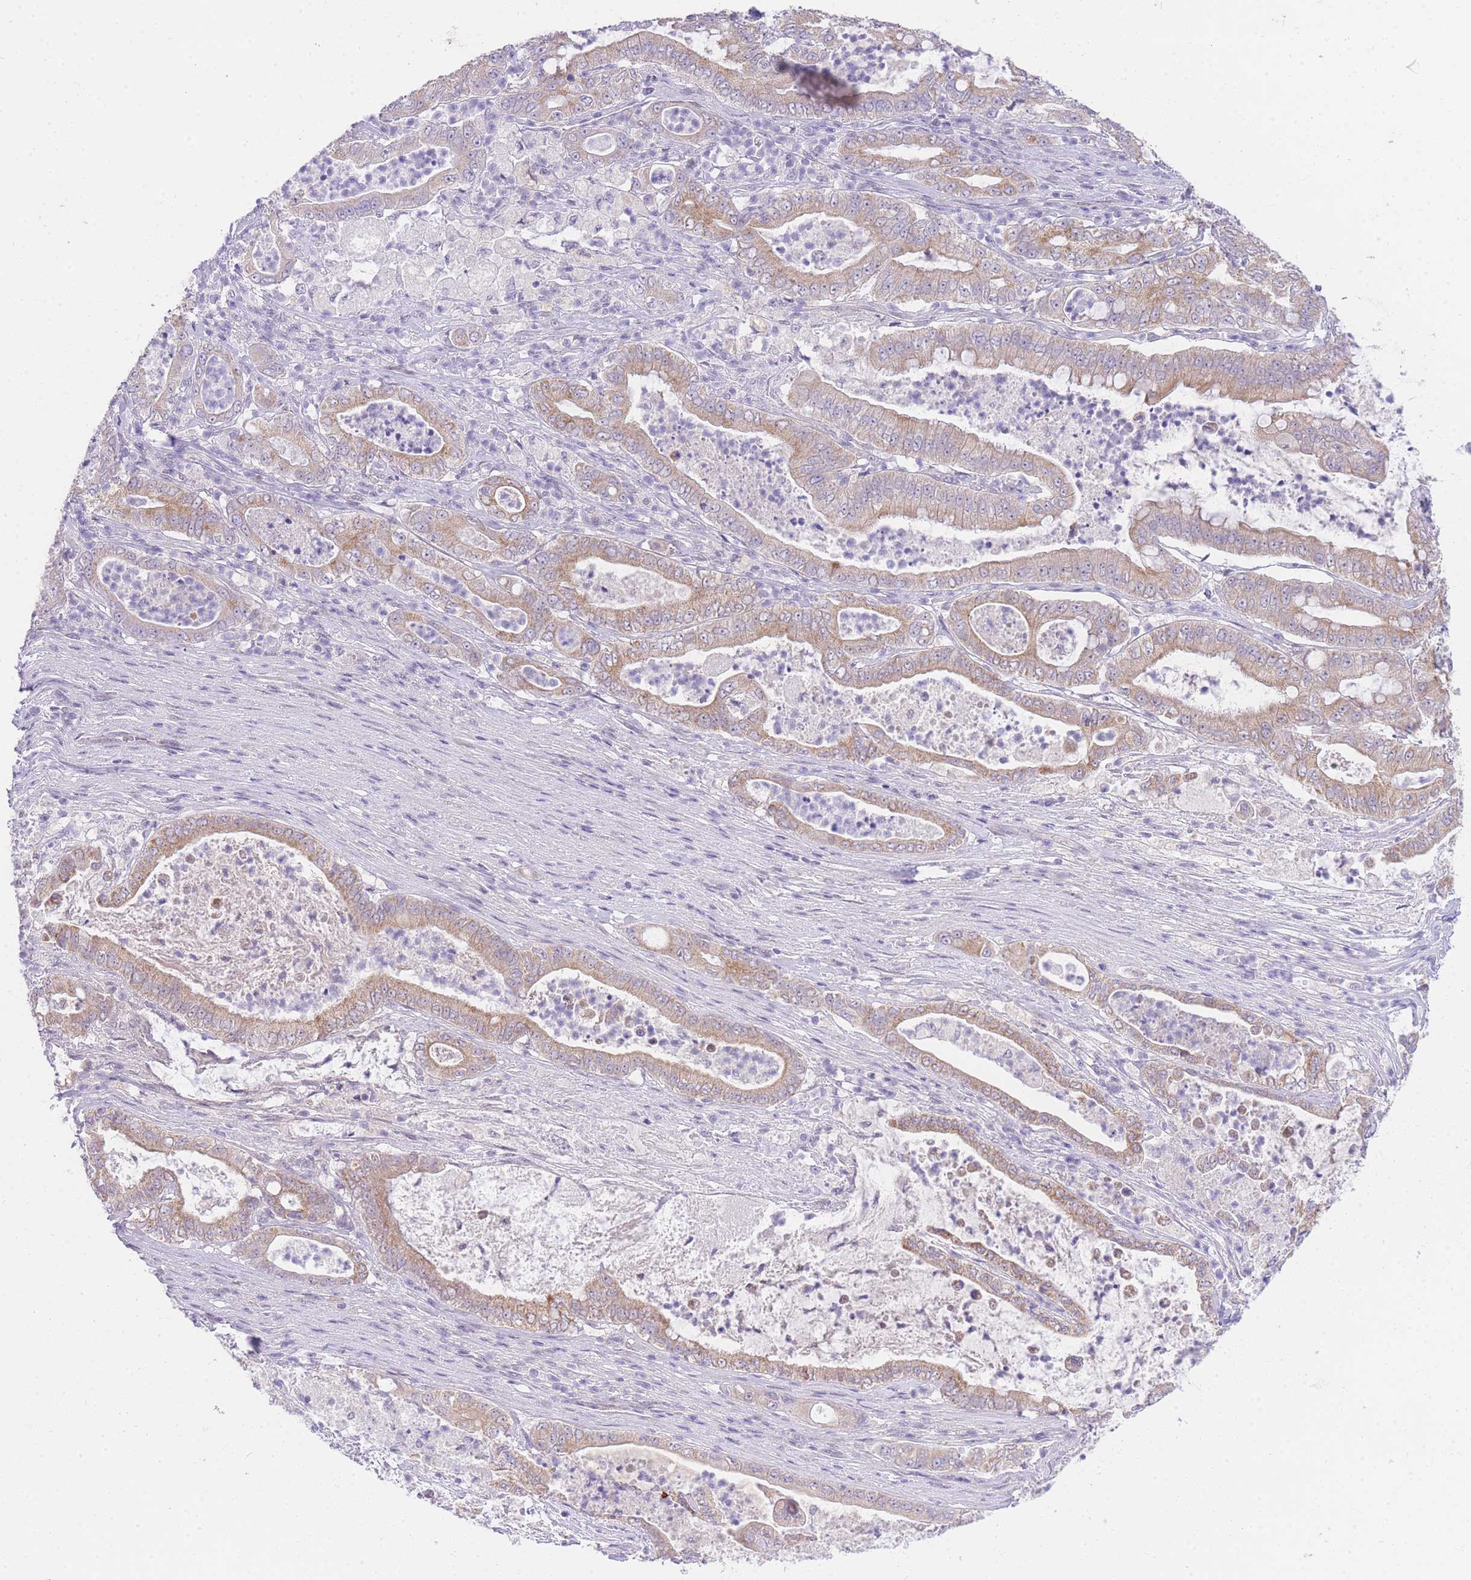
{"staining": {"intensity": "moderate", "quantity": ">75%", "location": "cytoplasmic/membranous"}, "tissue": "pancreatic cancer", "cell_type": "Tumor cells", "image_type": "cancer", "snomed": [{"axis": "morphology", "description": "Adenocarcinoma, NOS"}, {"axis": "topography", "description": "Pancreas"}], "caption": "Pancreatic cancer (adenocarcinoma) stained for a protein displays moderate cytoplasmic/membranous positivity in tumor cells.", "gene": "UBXN7", "patient": {"sex": "male", "age": 71}}